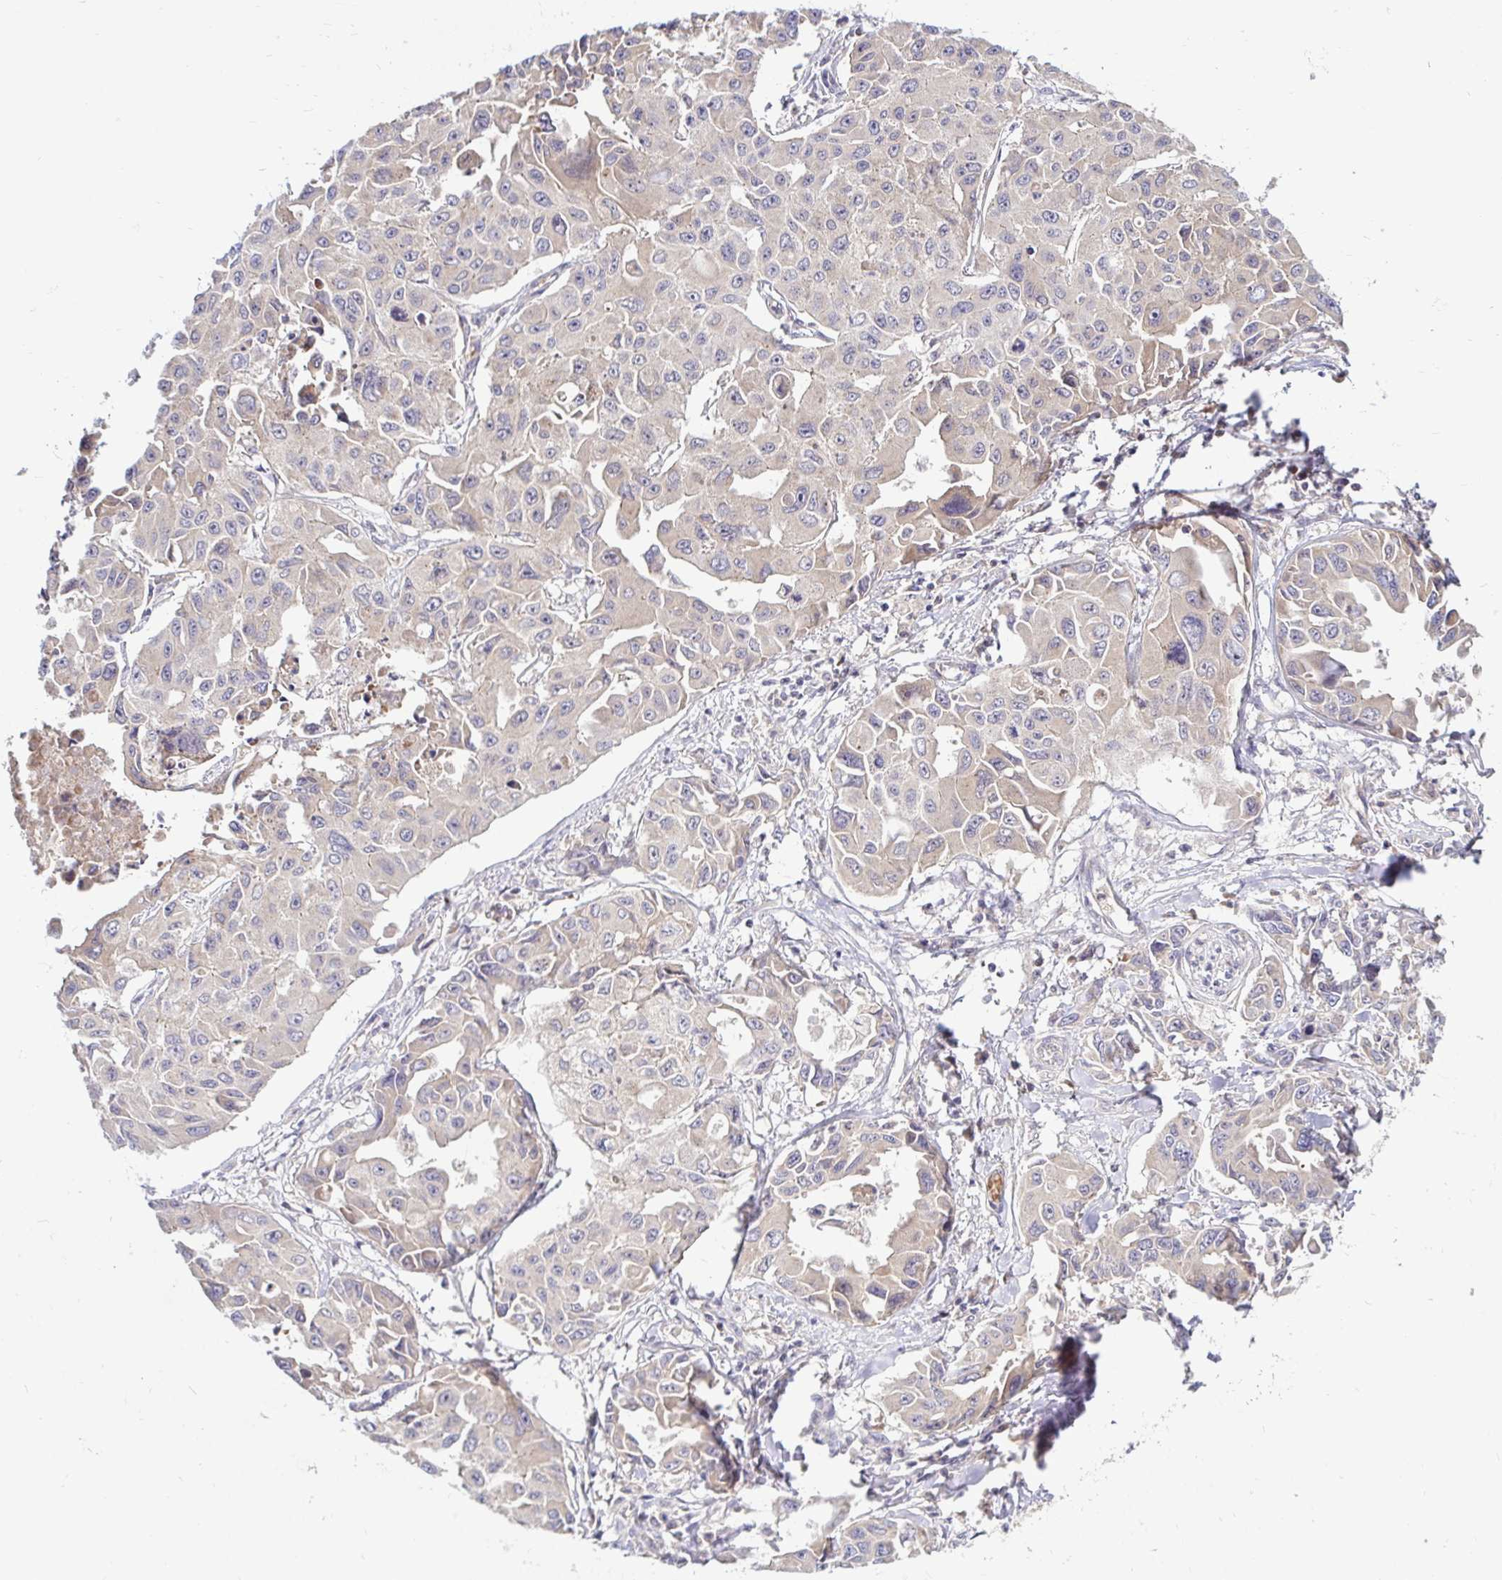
{"staining": {"intensity": "weak", "quantity": "<25%", "location": "cytoplasmic/membranous"}, "tissue": "lung cancer", "cell_type": "Tumor cells", "image_type": "cancer", "snomed": [{"axis": "morphology", "description": "Adenocarcinoma, NOS"}, {"axis": "topography", "description": "Lung"}], "caption": "A high-resolution photomicrograph shows IHC staining of lung adenocarcinoma, which exhibits no significant expression in tumor cells.", "gene": "ARHGEF37", "patient": {"sex": "male", "age": 64}}